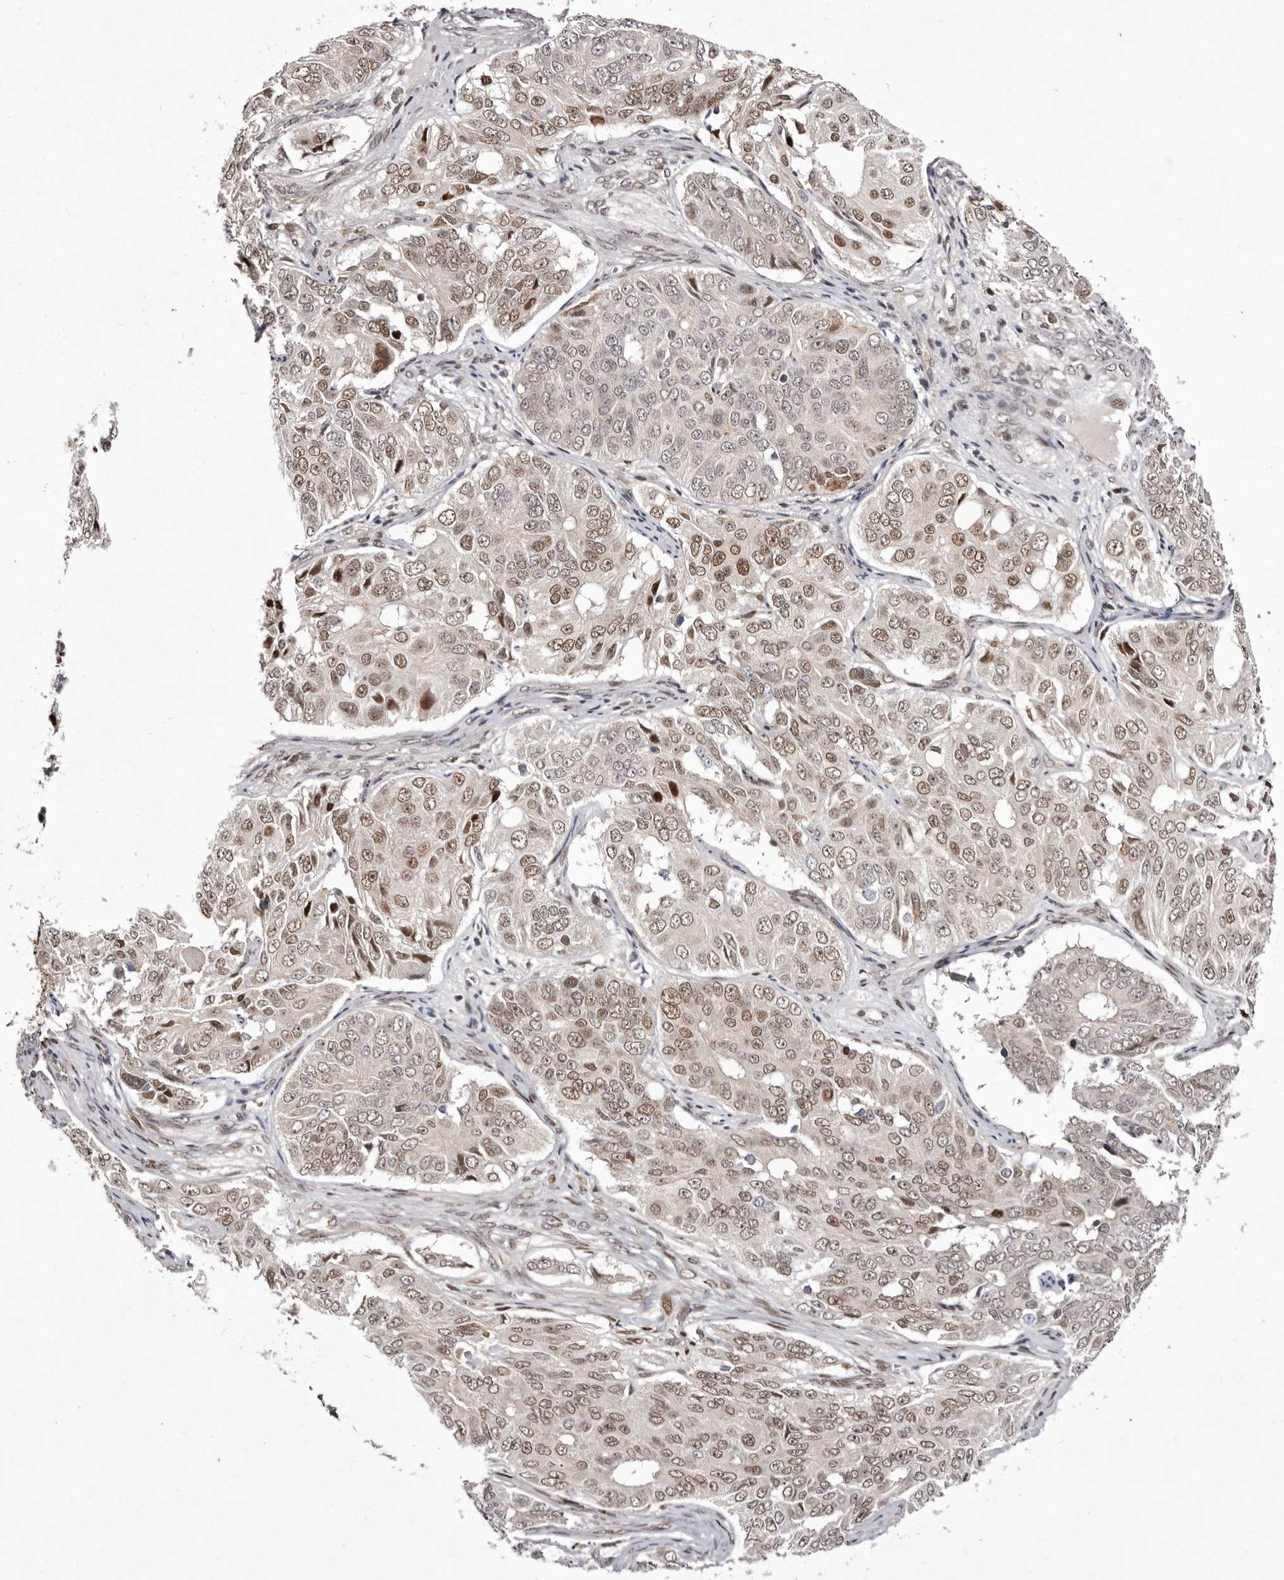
{"staining": {"intensity": "moderate", "quantity": "25%-75%", "location": "nuclear"}, "tissue": "ovarian cancer", "cell_type": "Tumor cells", "image_type": "cancer", "snomed": [{"axis": "morphology", "description": "Carcinoma, endometroid"}, {"axis": "topography", "description": "Ovary"}], "caption": "There is medium levels of moderate nuclear staining in tumor cells of ovarian endometroid carcinoma, as demonstrated by immunohistochemical staining (brown color).", "gene": "FBXO5", "patient": {"sex": "female", "age": 51}}